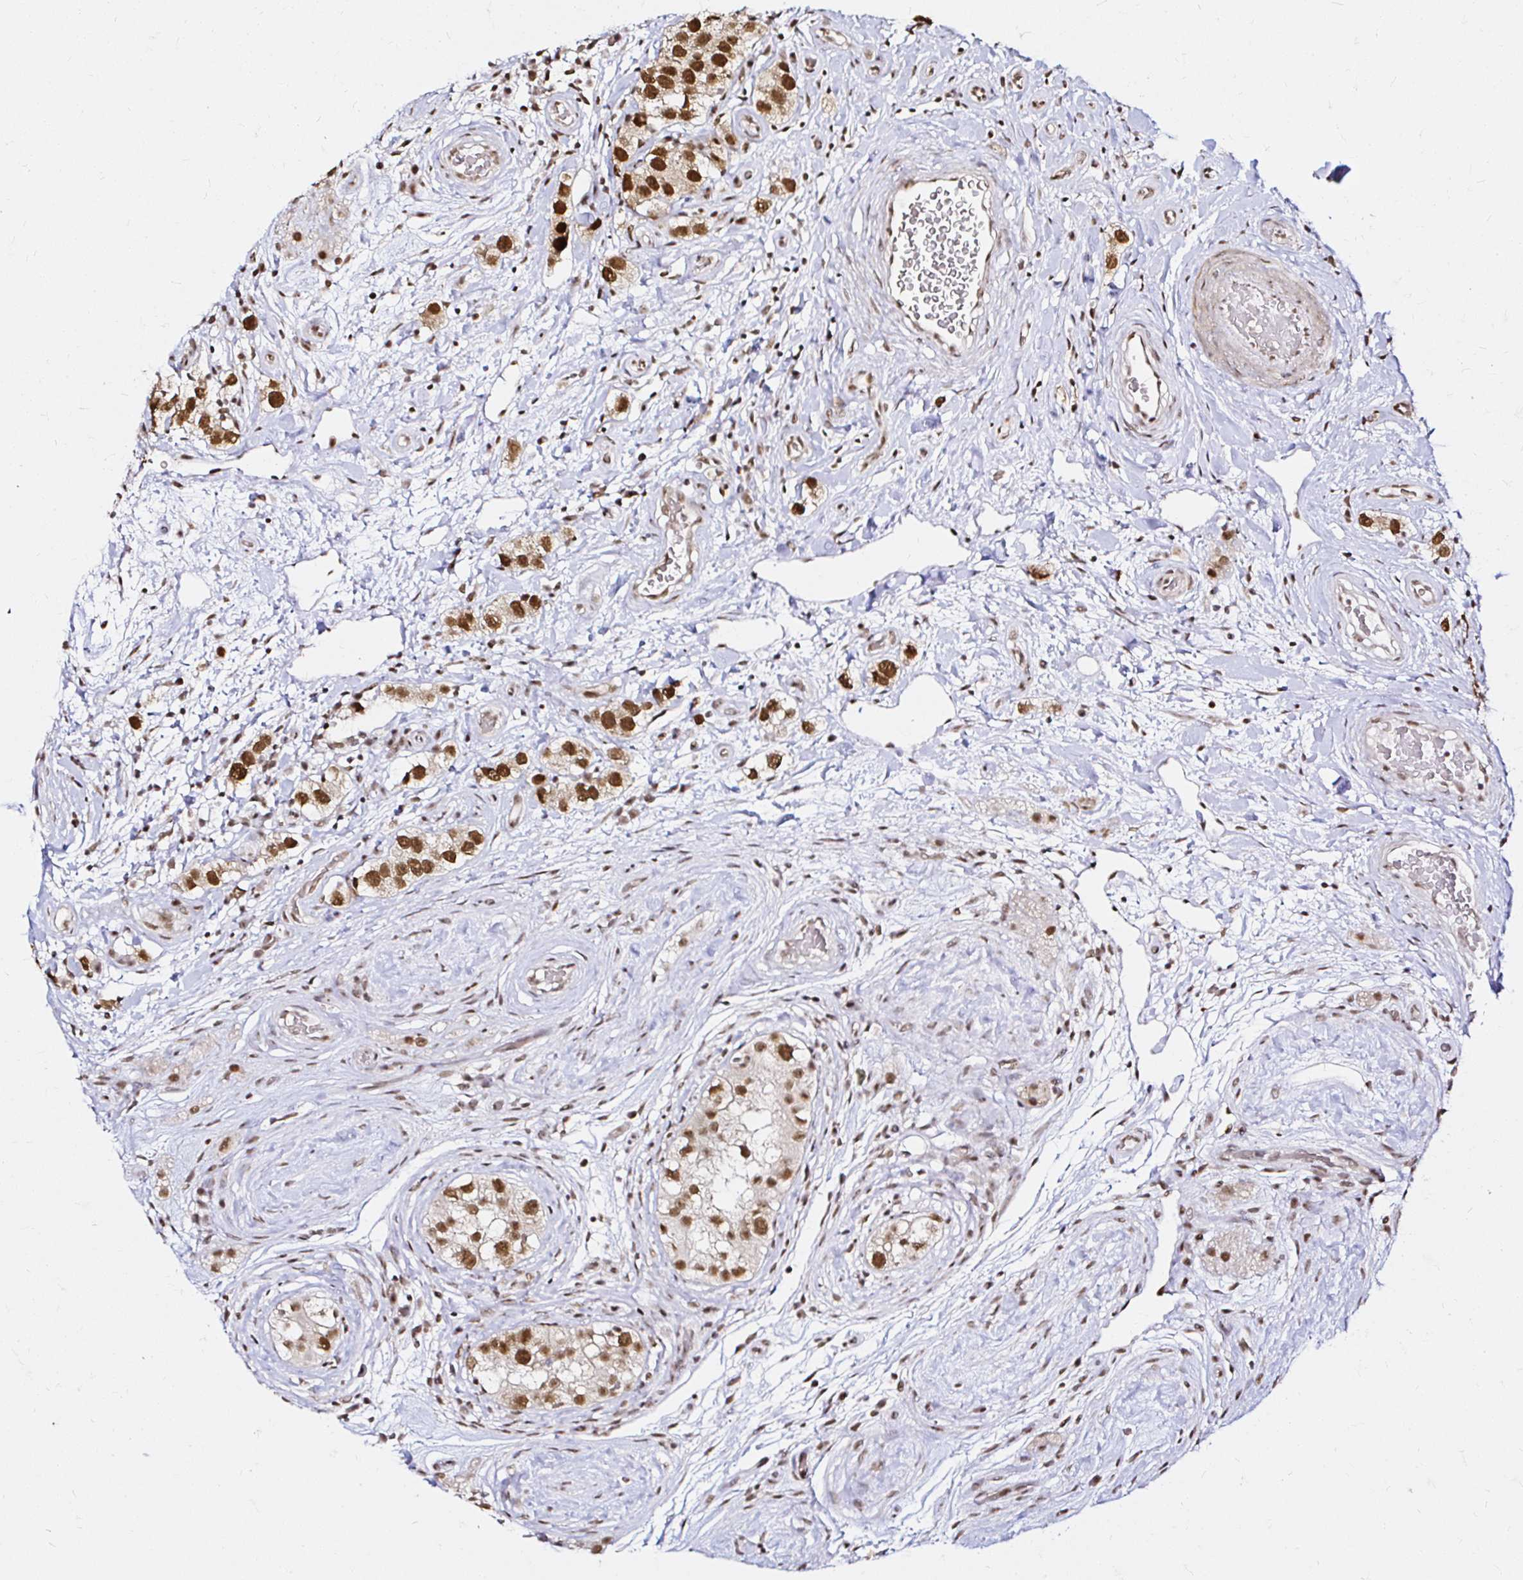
{"staining": {"intensity": "strong", "quantity": ">75%", "location": "nuclear"}, "tissue": "testis cancer", "cell_type": "Tumor cells", "image_type": "cancer", "snomed": [{"axis": "morphology", "description": "Seminoma, NOS"}, {"axis": "topography", "description": "Testis"}], "caption": "Immunohistochemical staining of human testis cancer (seminoma) displays strong nuclear protein expression in approximately >75% of tumor cells.", "gene": "SNRPC", "patient": {"sex": "male", "age": 34}}